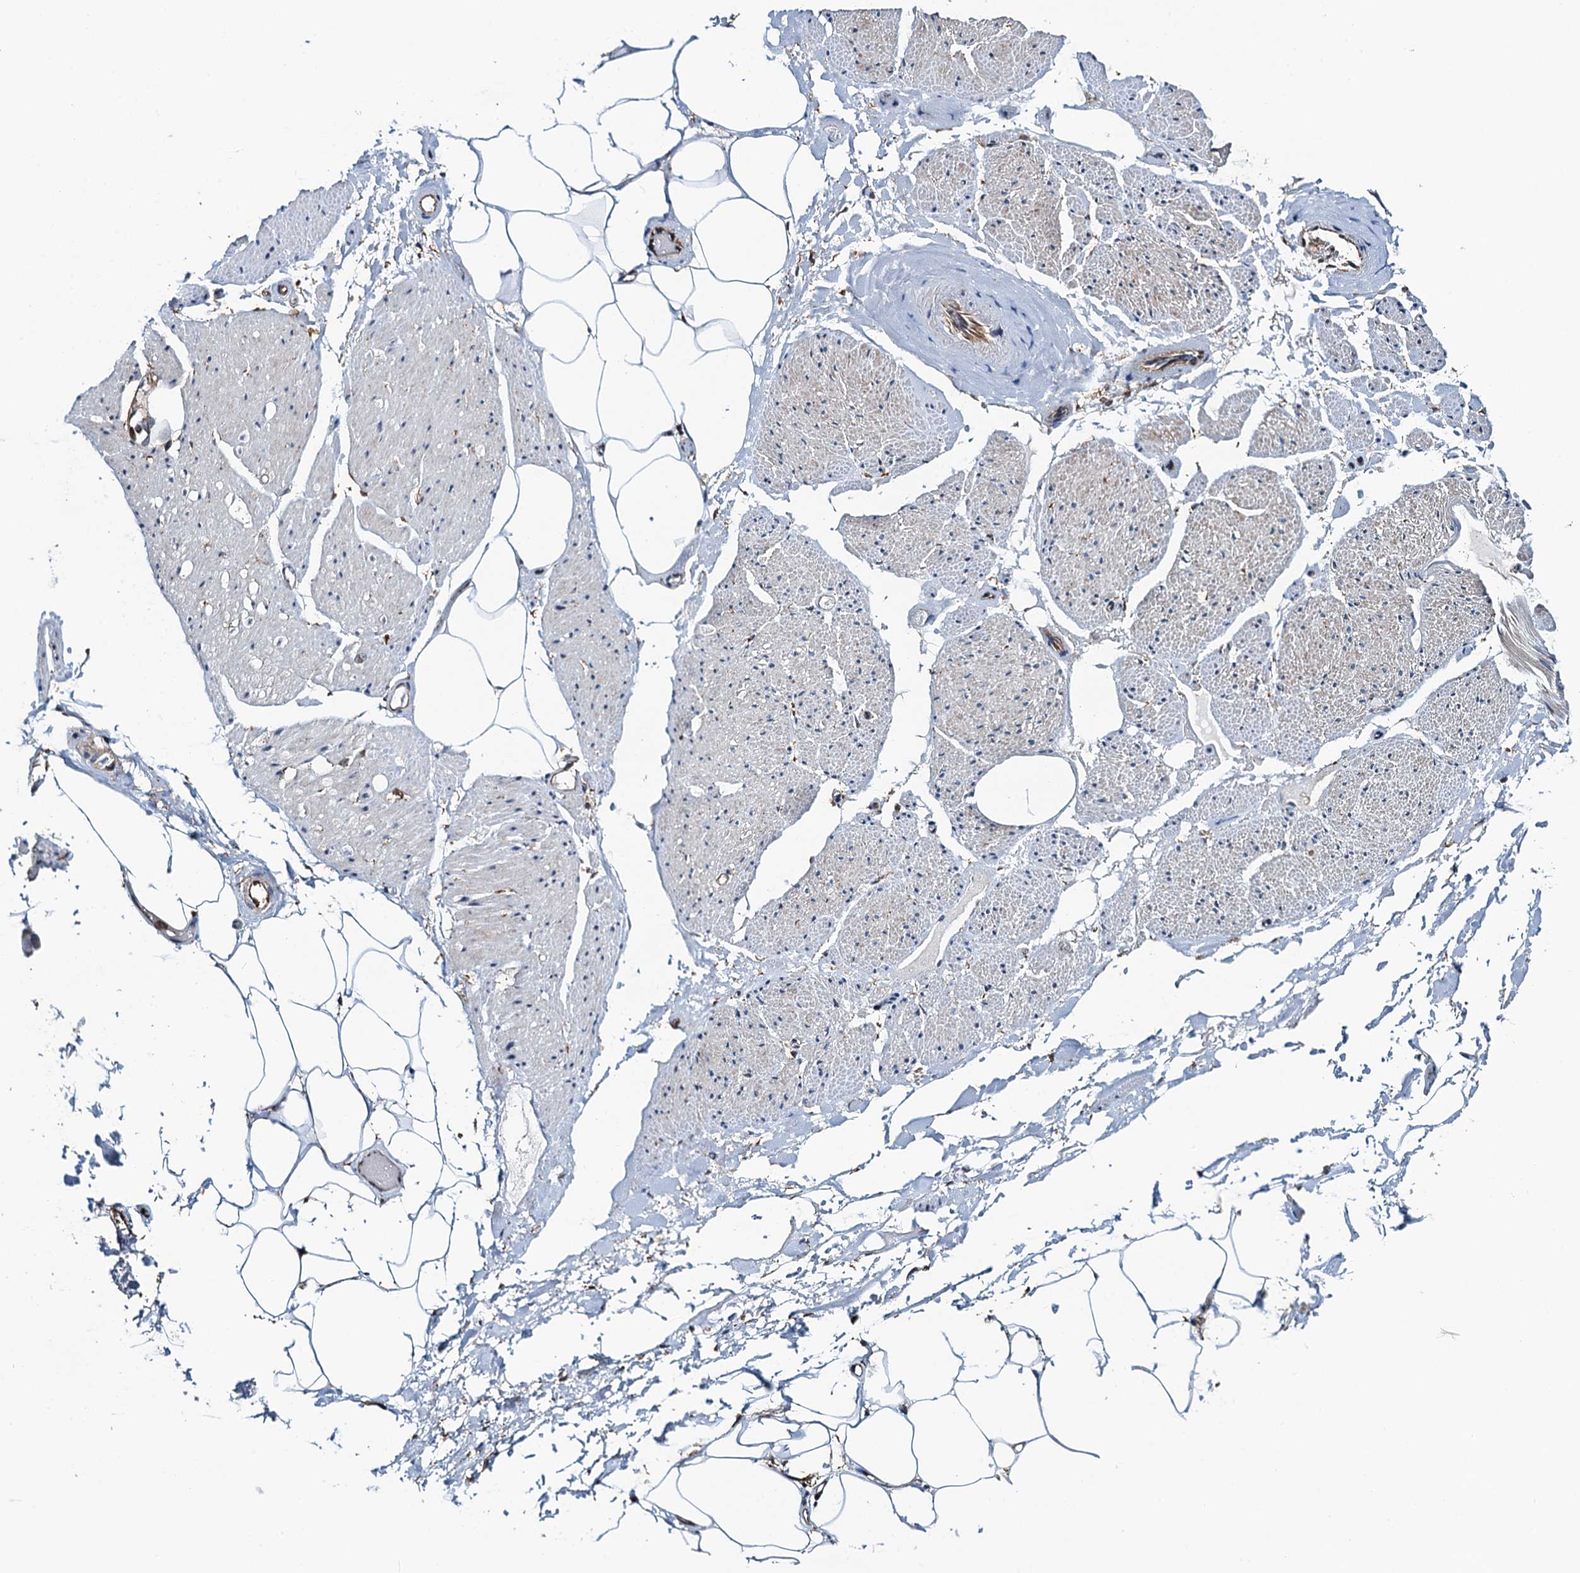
{"staining": {"intensity": "strong", "quantity": ">75%", "location": "cytoplasmic/membranous"}, "tissue": "adipose tissue", "cell_type": "Adipocytes", "image_type": "normal", "snomed": [{"axis": "morphology", "description": "Normal tissue, NOS"}, {"axis": "morphology", "description": "Adenocarcinoma, Low grade"}, {"axis": "topography", "description": "Prostate"}, {"axis": "topography", "description": "Peripheral nerve tissue"}], "caption": "About >75% of adipocytes in benign human adipose tissue exhibit strong cytoplasmic/membranous protein expression as visualized by brown immunohistochemical staining.", "gene": "WHAMM", "patient": {"sex": "male", "age": 63}}